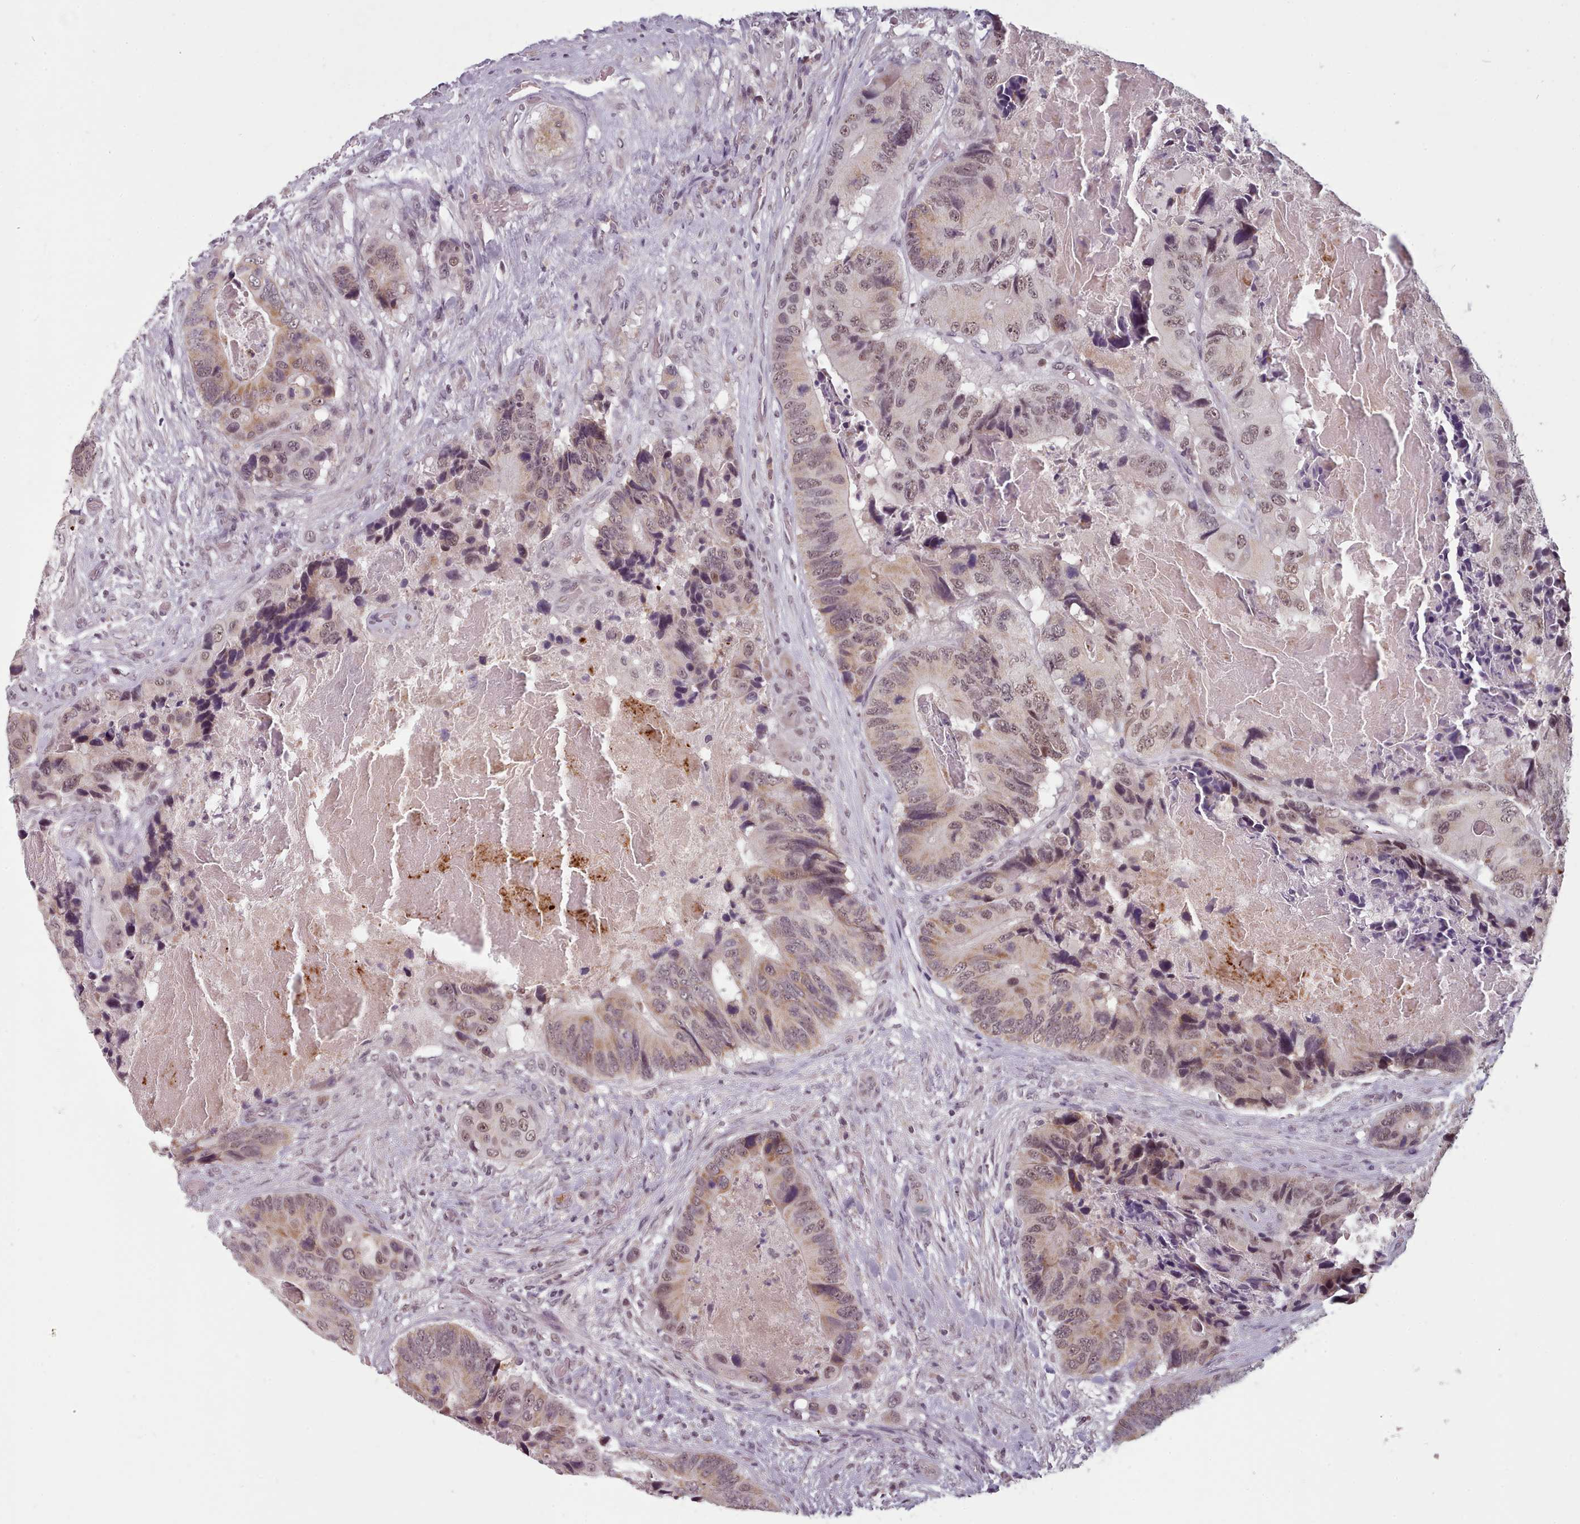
{"staining": {"intensity": "moderate", "quantity": "25%-75%", "location": "cytoplasmic/membranous,nuclear"}, "tissue": "colorectal cancer", "cell_type": "Tumor cells", "image_type": "cancer", "snomed": [{"axis": "morphology", "description": "Adenocarcinoma, NOS"}, {"axis": "topography", "description": "Colon"}], "caption": "Immunohistochemical staining of adenocarcinoma (colorectal) demonstrates moderate cytoplasmic/membranous and nuclear protein positivity in approximately 25%-75% of tumor cells. (DAB (3,3'-diaminobenzidine) IHC with brightfield microscopy, high magnification).", "gene": "SRSF9", "patient": {"sex": "male", "age": 84}}